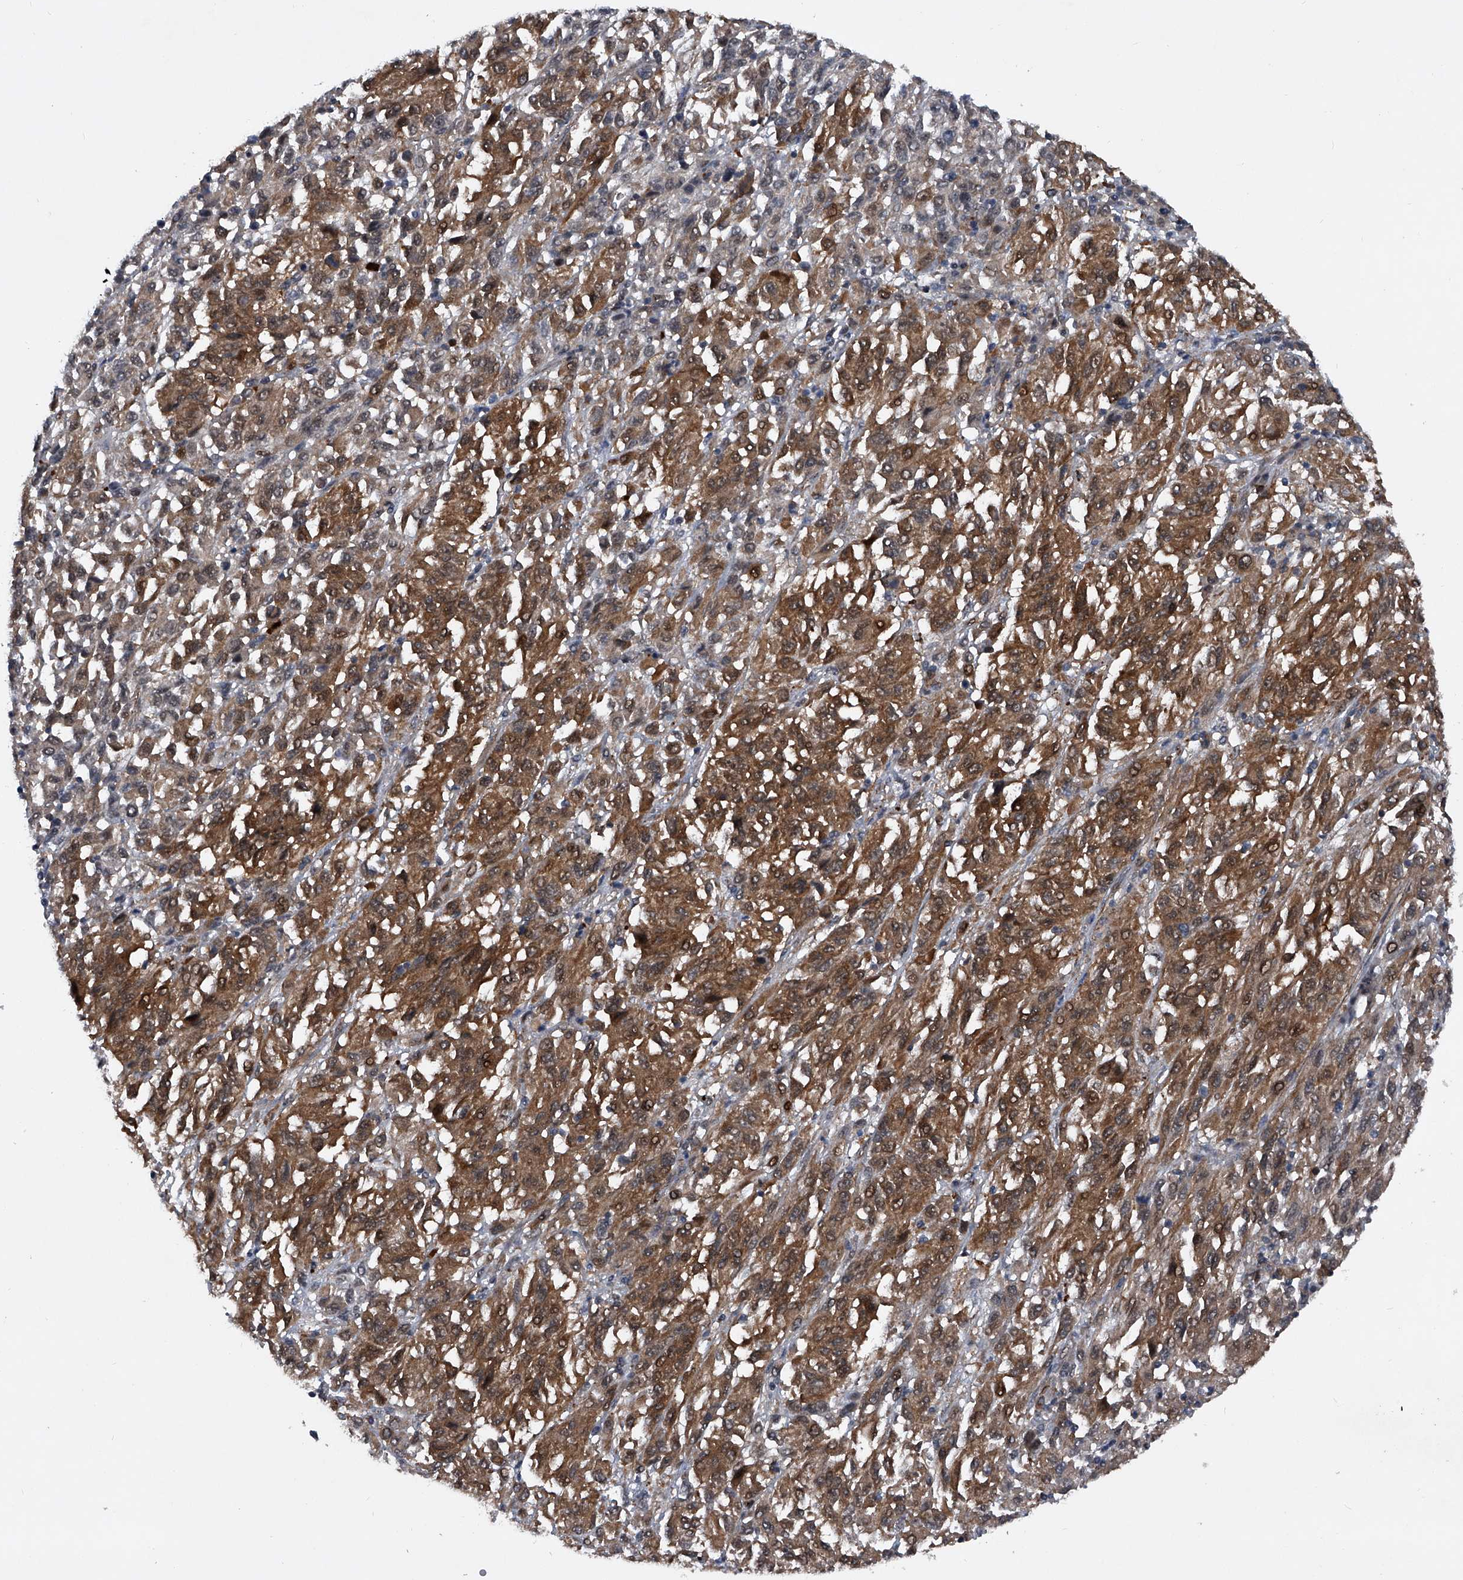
{"staining": {"intensity": "moderate", "quantity": ">75%", "location": "cytoplasmic/membranous,nuclear"}, "tissue": "melanoma", "cell_type": "Tumor cells", "image_type": "cancer", "snomed": [{"axis": "morphology", "description": "Malignant melanoma, Metastatic site"}, {"axis": "topography", "description": "Lung"}], "caption": "Approximately >75% of tumor cells in human malignant melanoma (metastatic site) reveal moderate cytoplasmic/membranous and nuclear protein staining as visualized by brown immunohistochemical staining.", "gene": "MAPKAP1", "patient": {"sex": "male", "age": 64}}